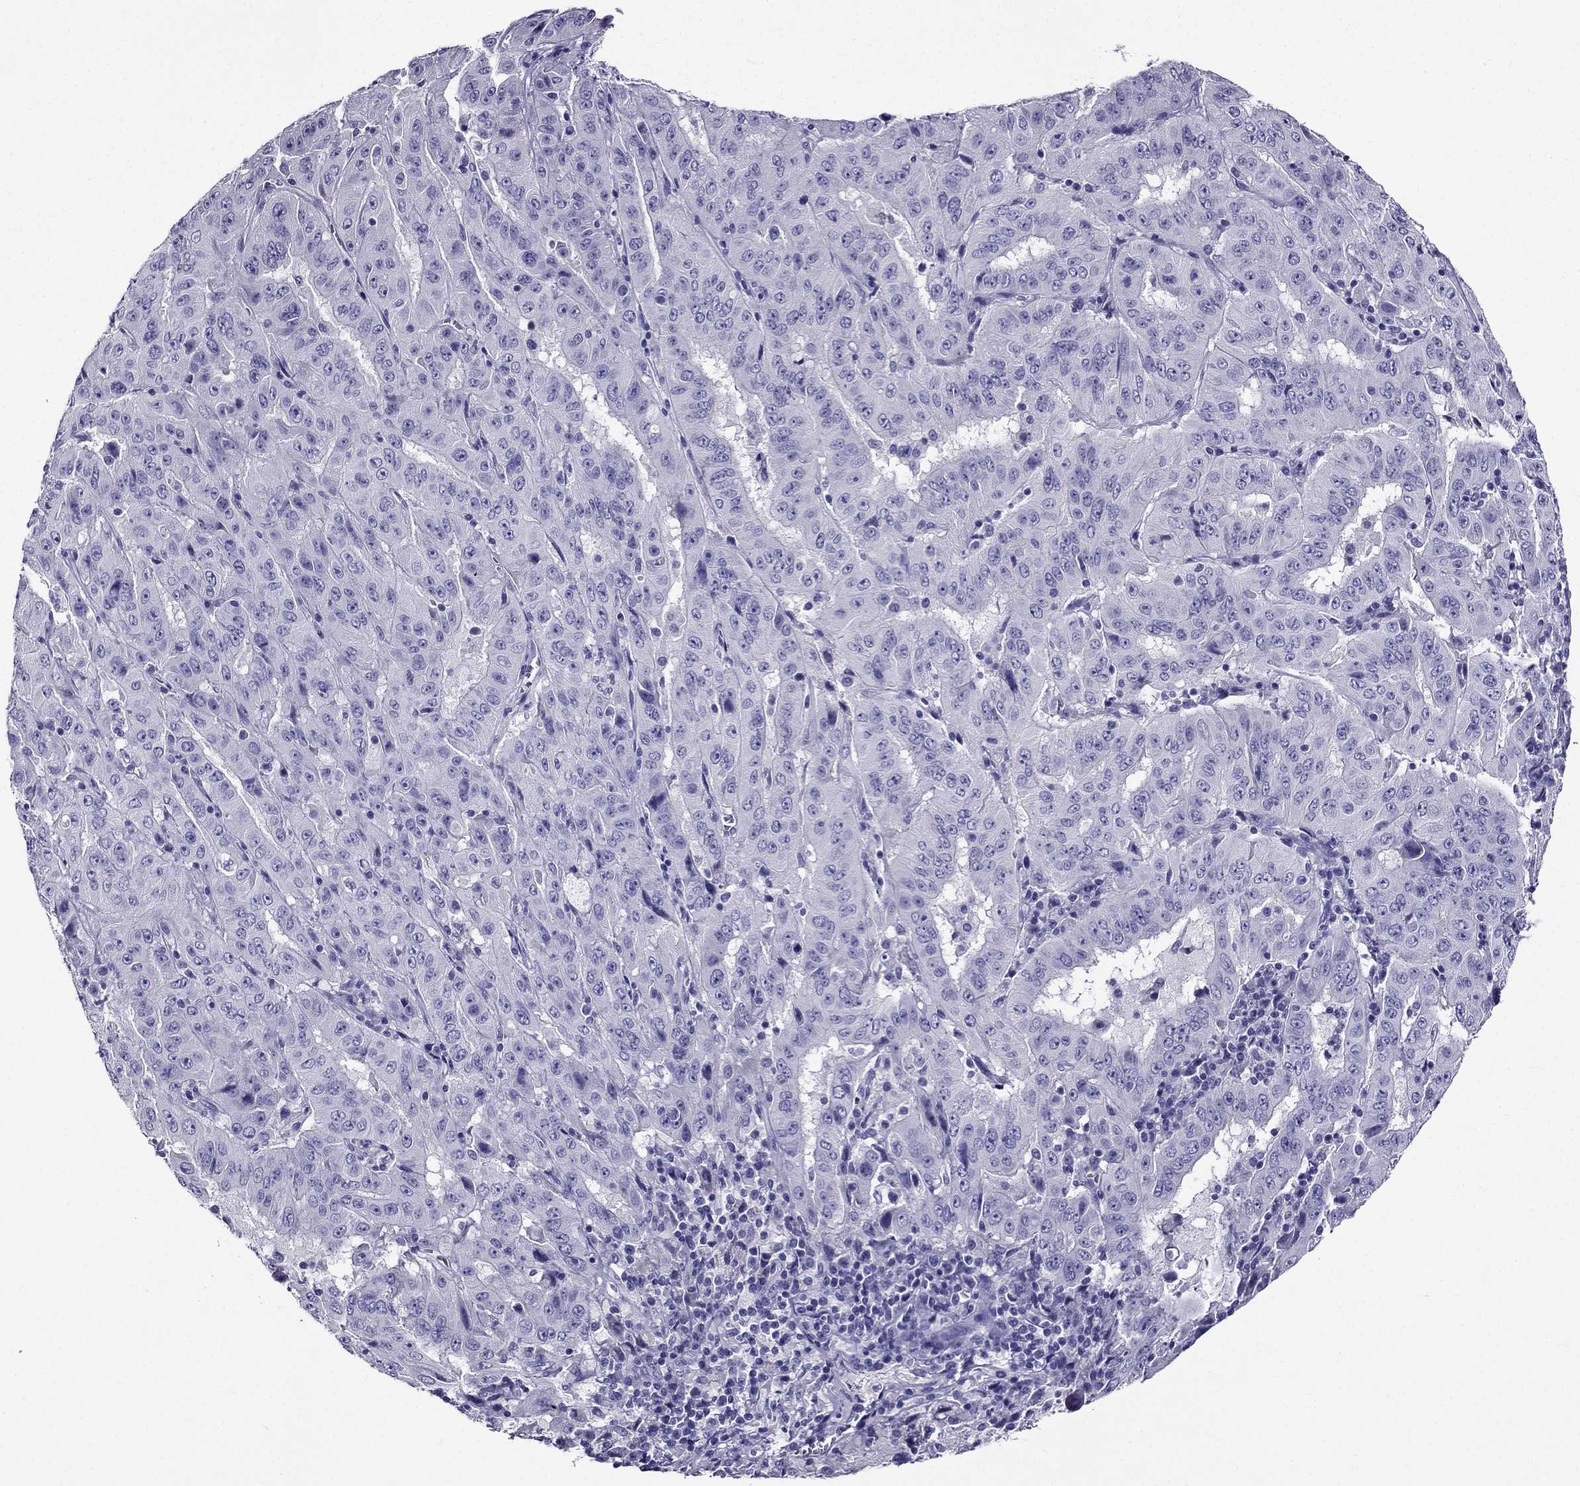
{"staining": {"intensity": "negative", "quantity": "none", "location": "none"}, "tissue": "pancreatic cancer", "cell_type": "Tumor cells", "image_type": "cancer", "snomed": [{"axis": "morphology", "description": "Adenocarcinoma, NOS"}, {"axis": "topography", "description": "Pancreas"}], "caption": "High power microscopy histopathology image of an IHC photomicrograph of pancreatic cancer (adenocarcinoma), revealing no significant positivity in tumor cells.", "gene": "ZNF541", "patient": {"sex": "male", "age": 63}}